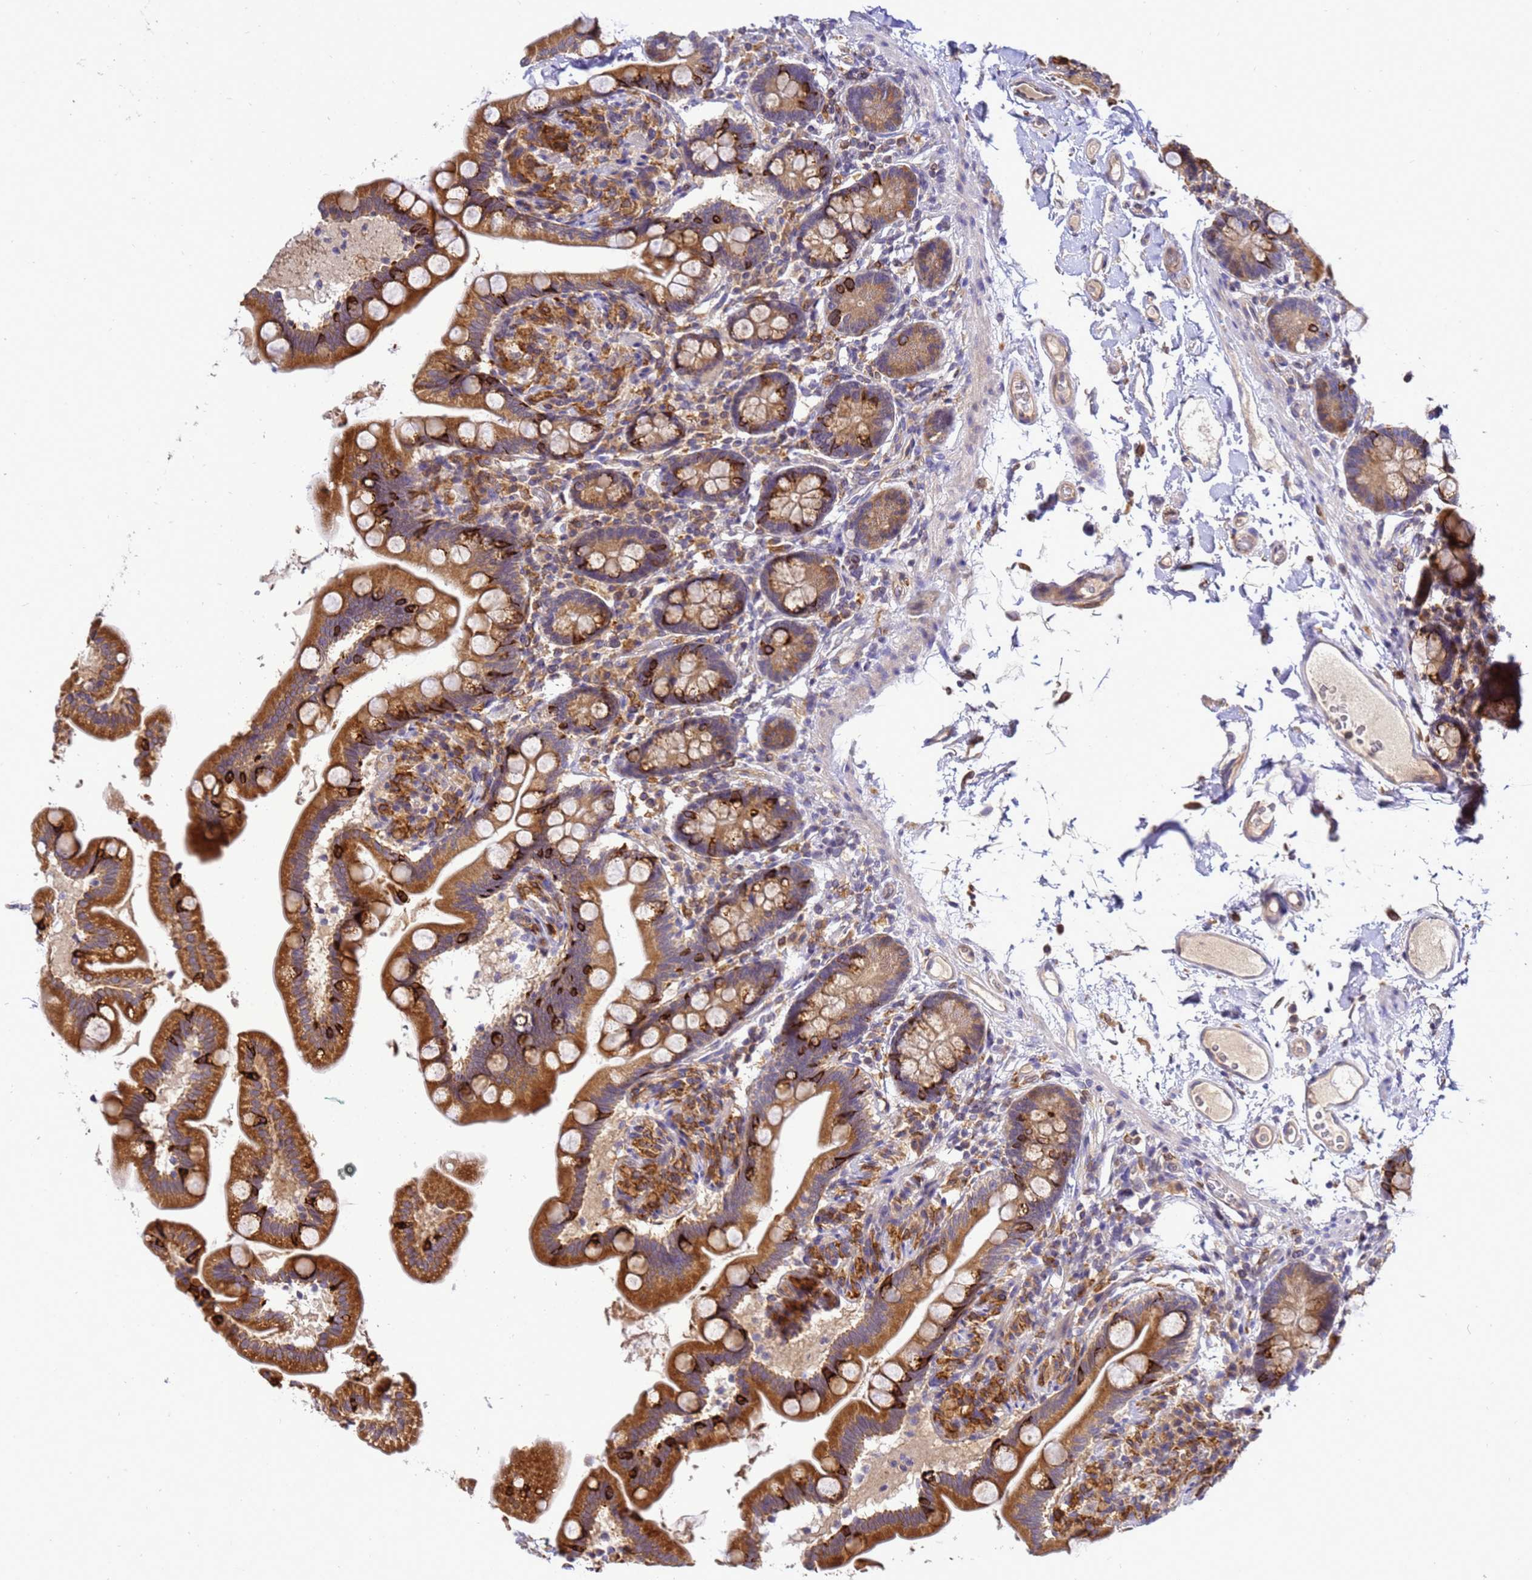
{"staining": {"intensity": "strong", "quantity": ">75%", "location": "cytoplasmic/membranous"}, "tissue": "small intestine", "cell_type": "Glandular cells", "image_type": "normal", "snomed": [{"axis": "morphology", "description": "Normal tissue, NOS"}, {"axis": "topography", "description": "Small intestine"}], "caption": "A brown stain highlights strong cytoplasmic/membranous expression of a protein in glandular cells of benign human small intestine.", "gene": "ADPGK", "patient": {"sex": "female", "age": 64}}